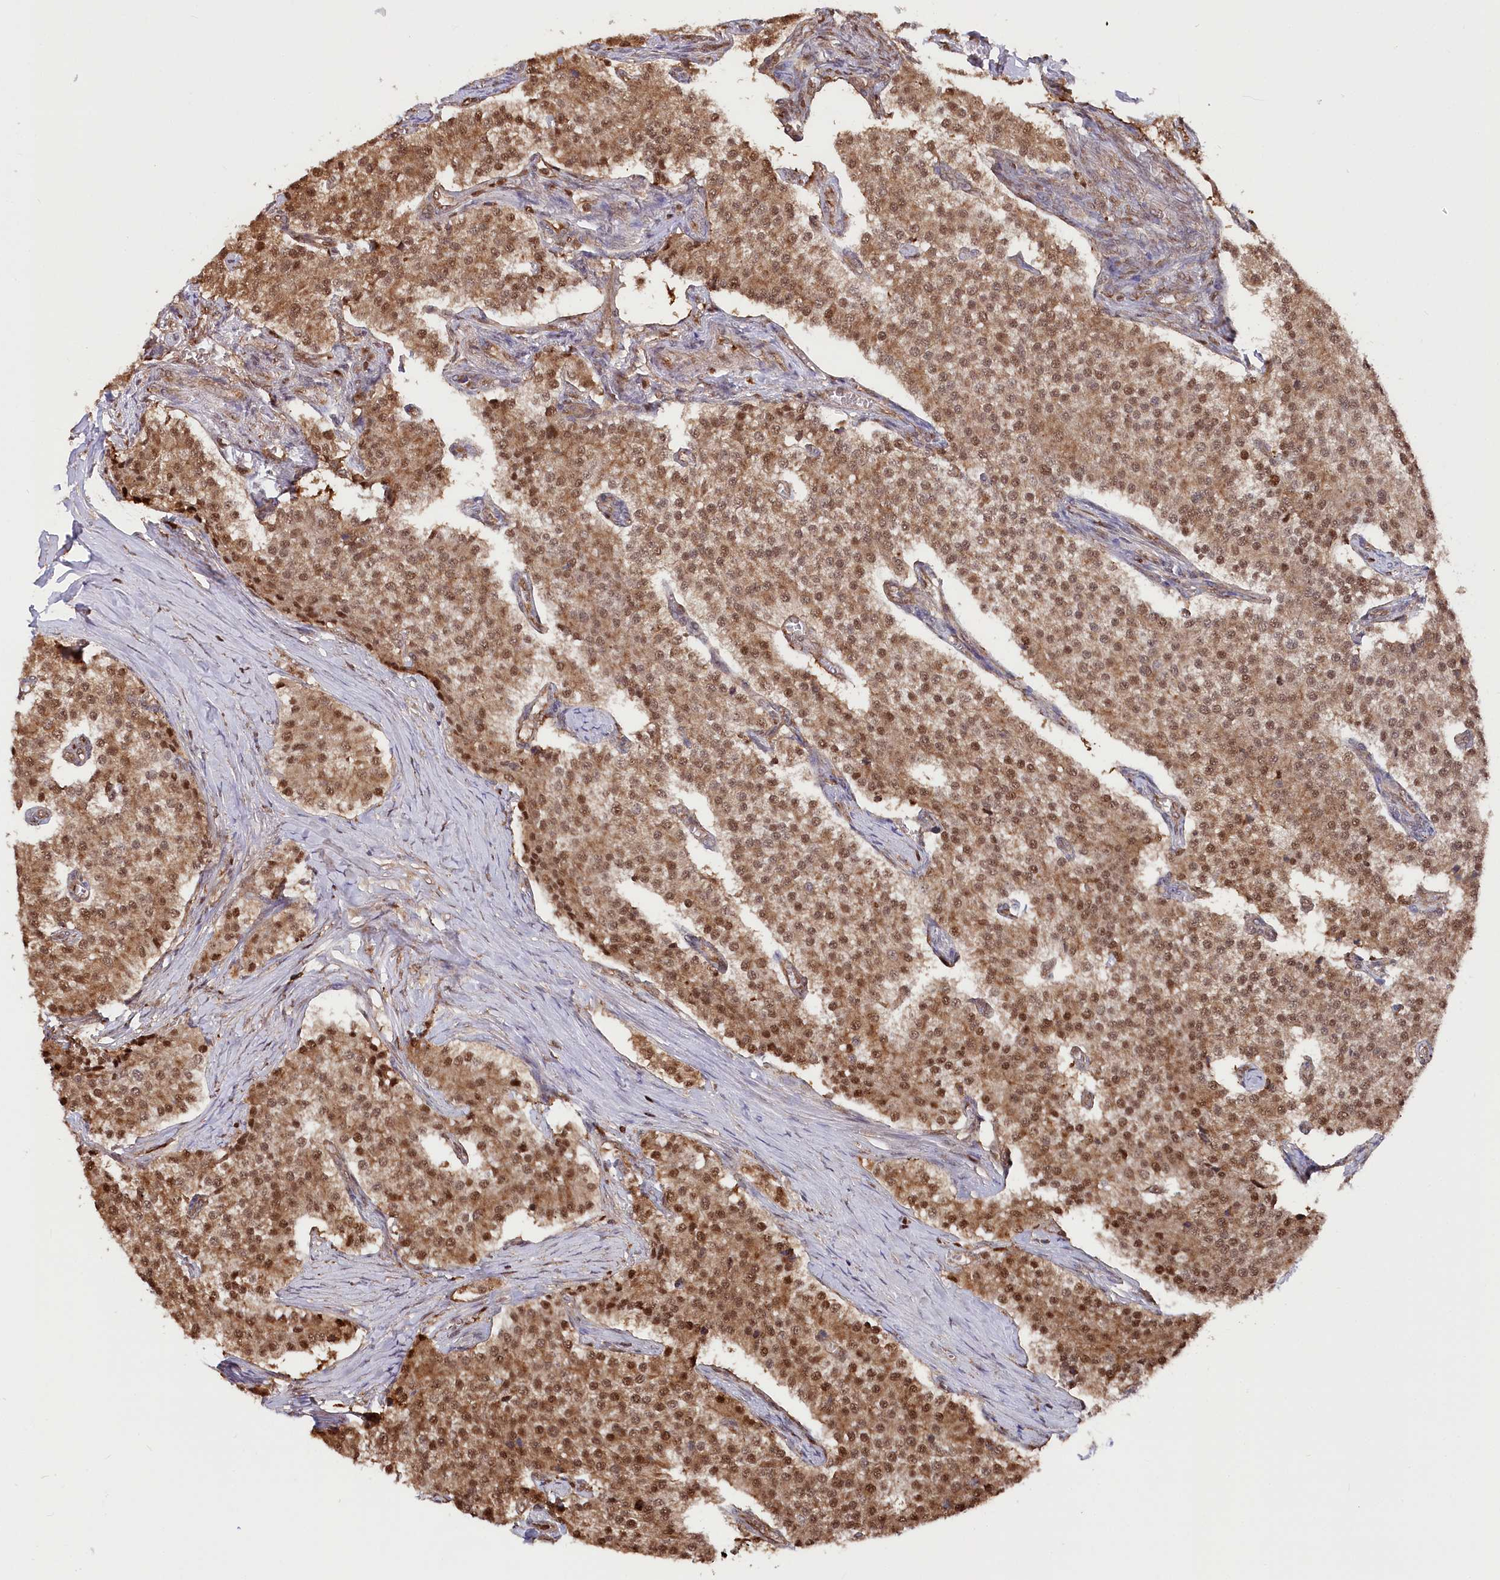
{"staining": {"intensity": "moderate", "quantity": ">75%", "location": "cytoplasmic/membranous,nuclear"}, "tissue": "carcinoid", "cell_type": "Tumor cells", "image_type": "cancer", "snomed": [{"axis": "morphology", "description": "Carcinoid, malignant, NOS"}, {"axis": "topography", "description": "Colon"}], "caption": "Protein staining shows moderate cytoplasmic/membranous and nuclear expression in approximately >75% of tumor cells in carcinoid.", "gene": "PSMA1", "patient": {"sex": "female", "age": 52}}